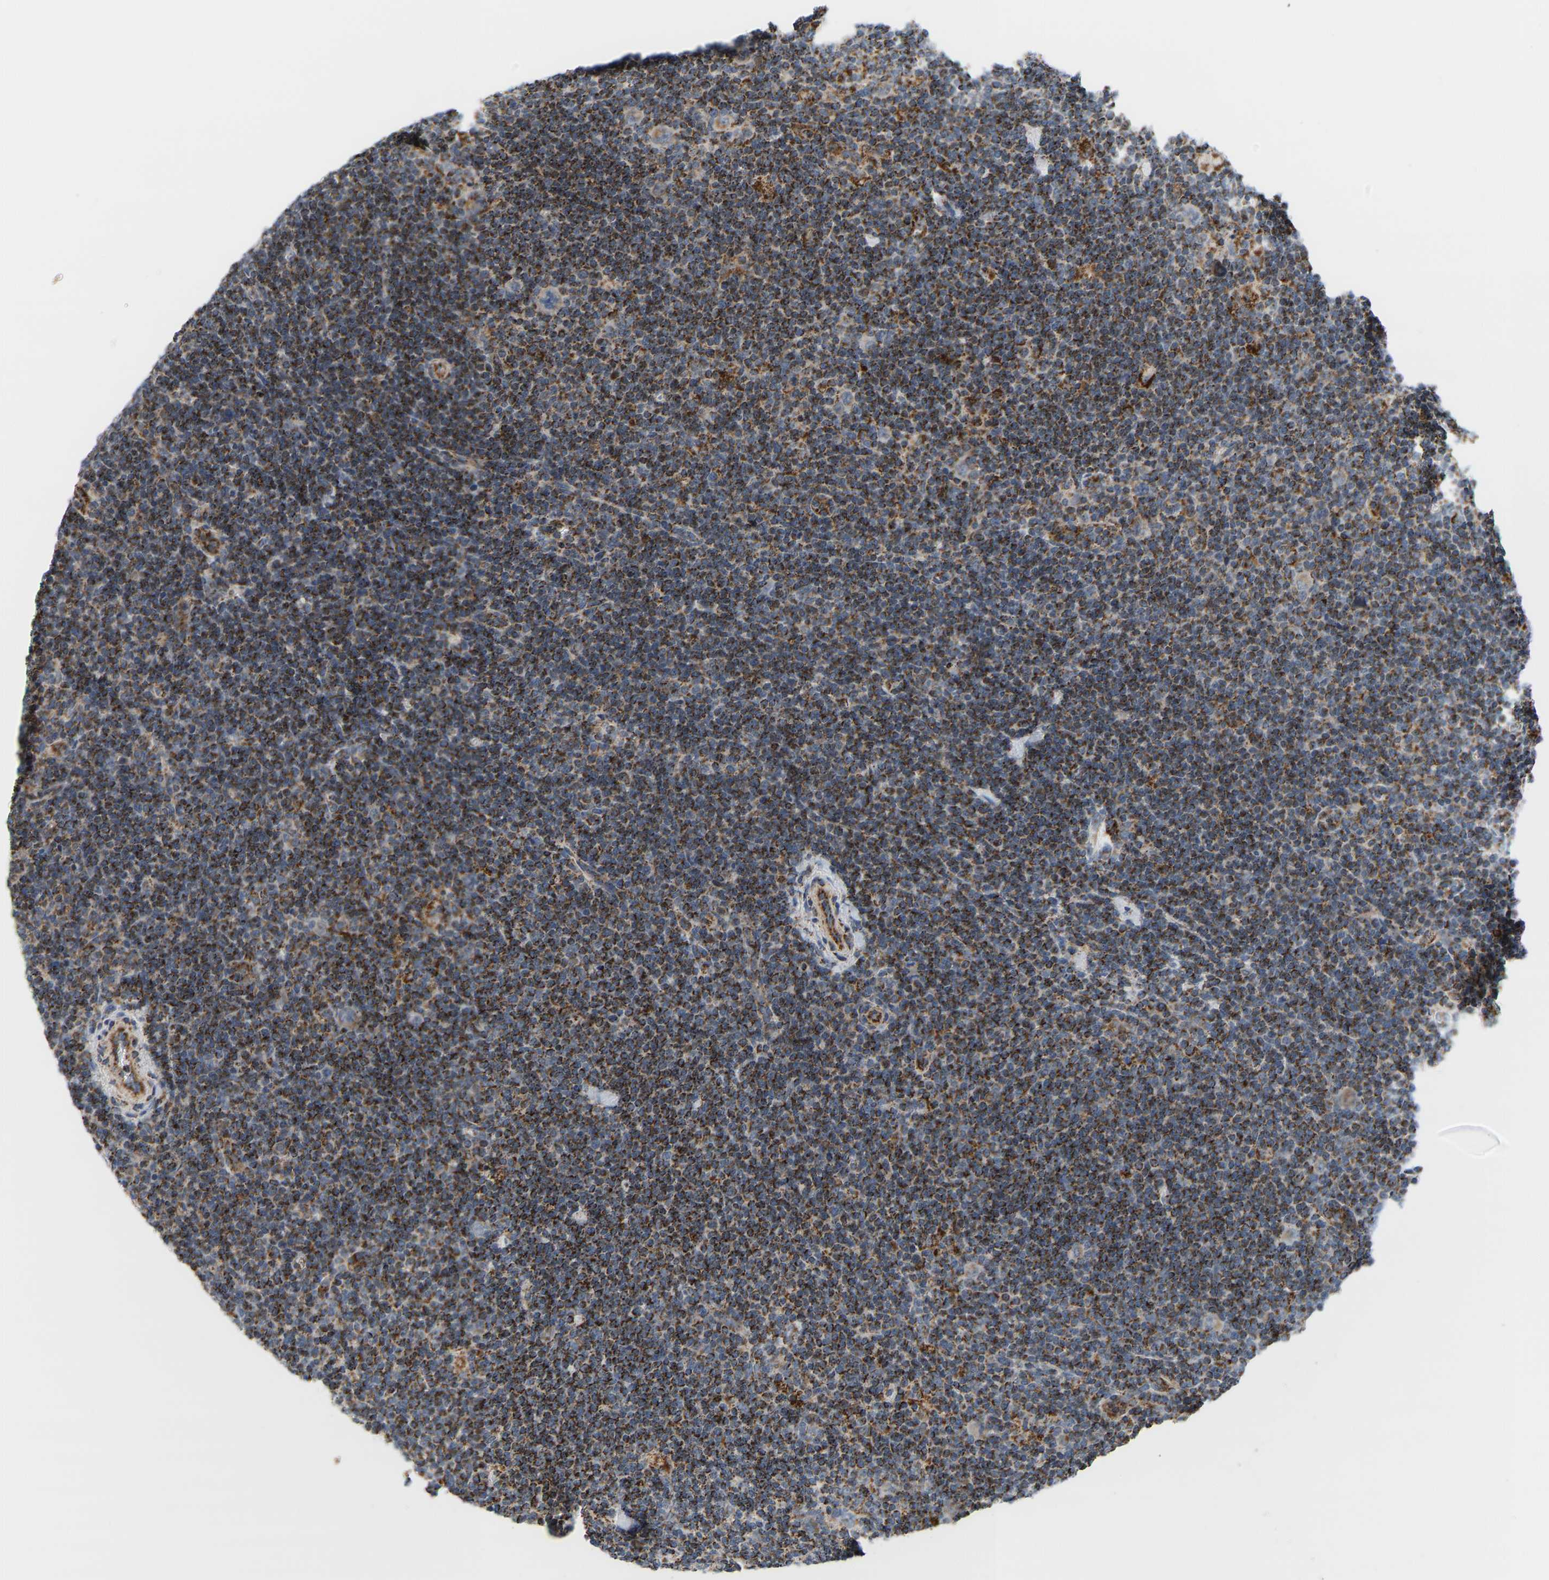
{"staining": {"intensity": "moderate", "quantity": ">75%", "location": "cytoplasmic/membranous"}, "tissue": "lymphoma", "cell_type": "Tumor cells", "image_type": "cancer", "snomed": [{"axis": "morphology", "description": "Hodgkin's disease, NOS"}, {"axis": "topography", "description": "Lymph node"}], "caption": "Immunohistochemistry staining of lymphoma, which displays medium levels of moderate cytoplasmic/membranous expression in about >75% of tumor cells indicating moderate cytoplasmic/membranous protein expression. The staining was performed using DAB (brown) for protein detection and nuclei were counterstained in hematoxylin (blue).", "gene": "GPSM2", "patient": {"sex": "female", "age": 57}}